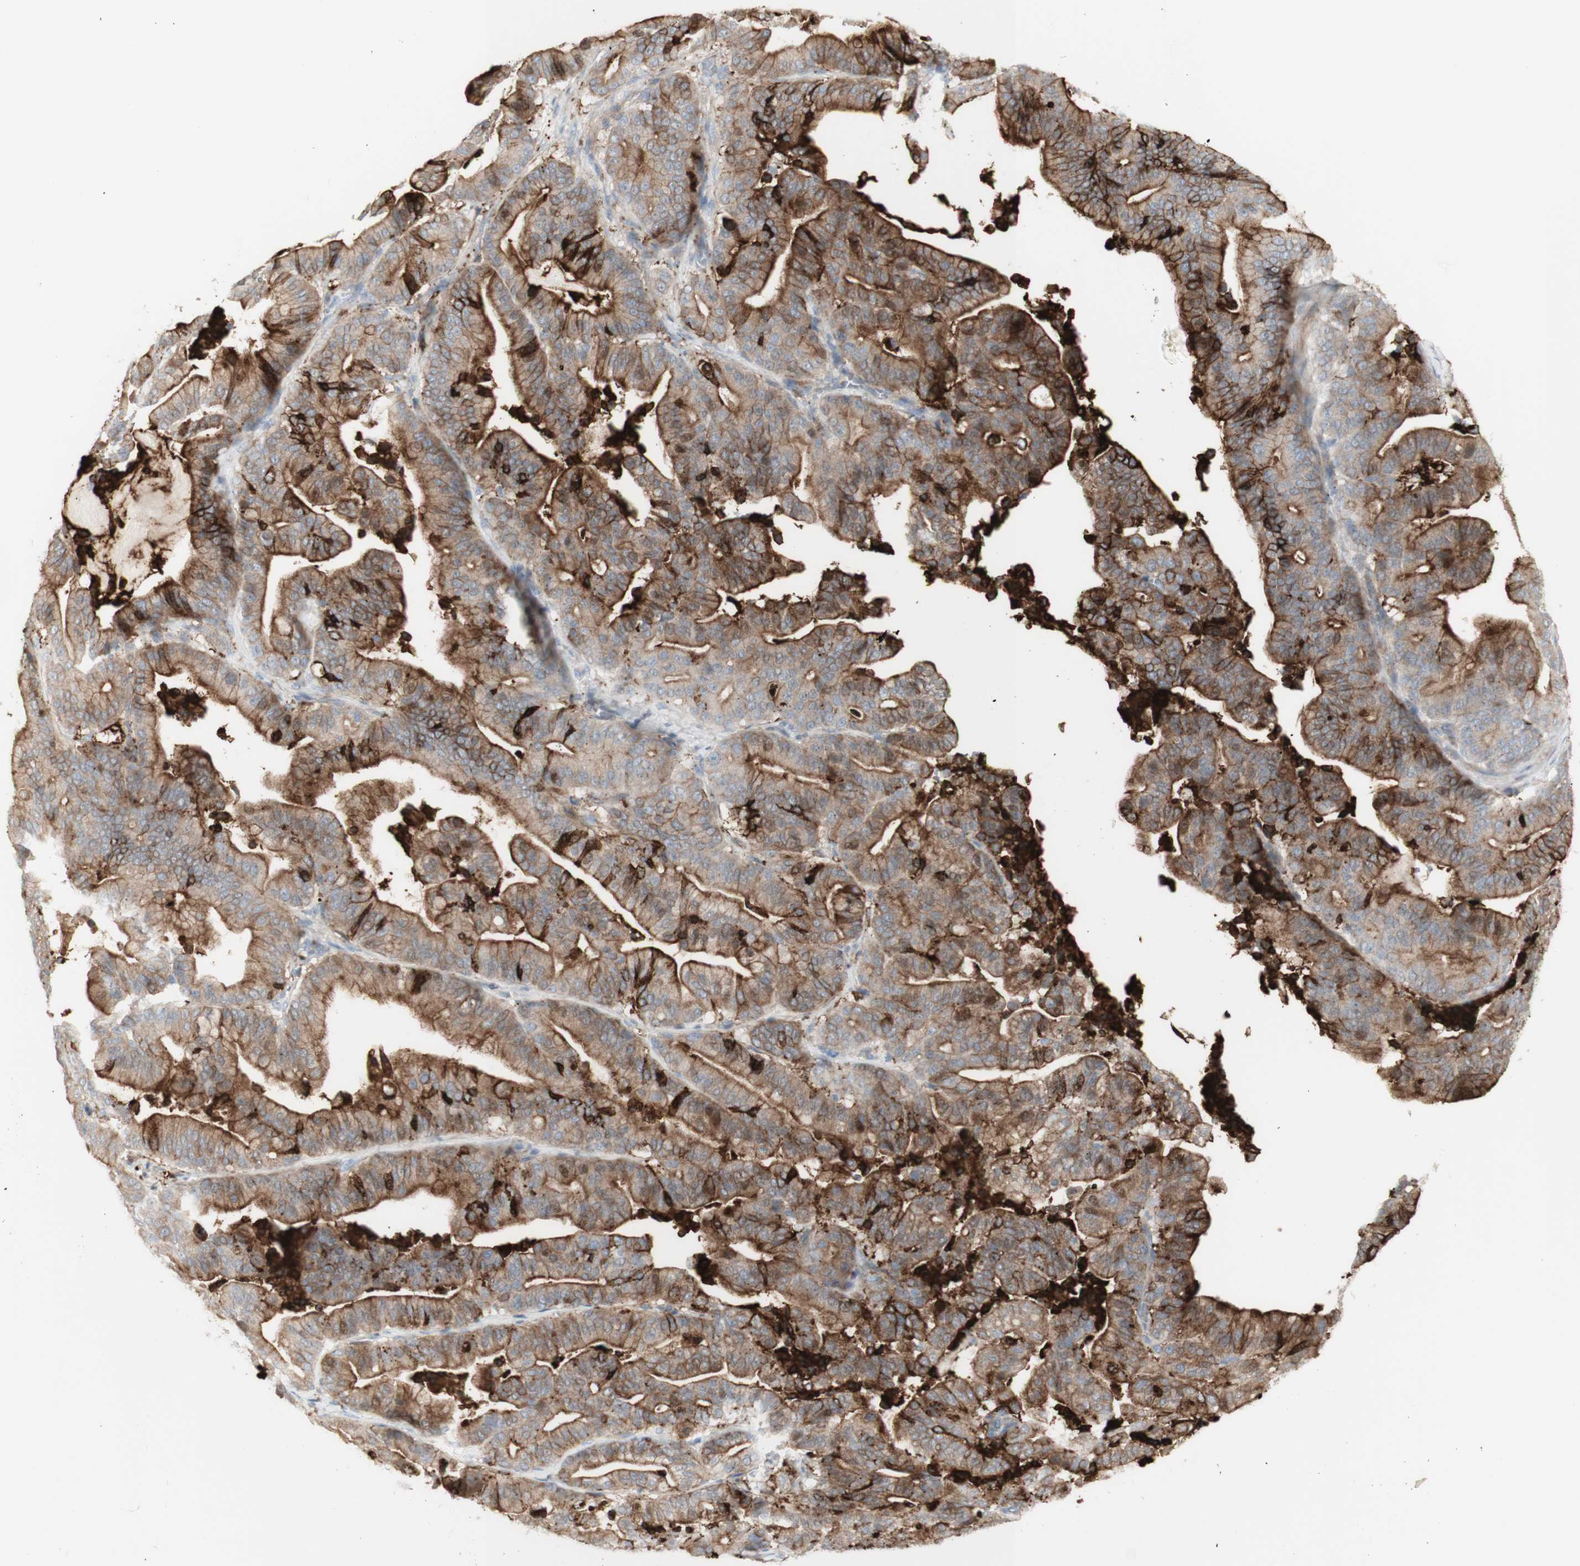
{"staining": {"intensity": "strong", "quantity": ">75%", "location": "cytoplasmic/membranous"}, "tissue": "pancreatic cancer", "cell_type": "Tumor cells", "image_type": "cancer", "snomed": [{"axis": "morphology", "description": "Adenocarcinoma, NOS"}, {"axis": "topography", "description": "Pancreas"}], "caption": "Immunohistochemistry (IHC) (DAB (3,3'-diaminobenzidine)) staining of pancreatic adenocarcinoma exhibits strong cytoplasmic/membranous protein positivity in approximately >75% of tumor cells. The staining is performed using DAB brown chromogen to label protein expression. The nuclei are counter-stained blue using hematoxylin.", "gene": "NDST4", "patient": {"sex": "male", "age": 63}}